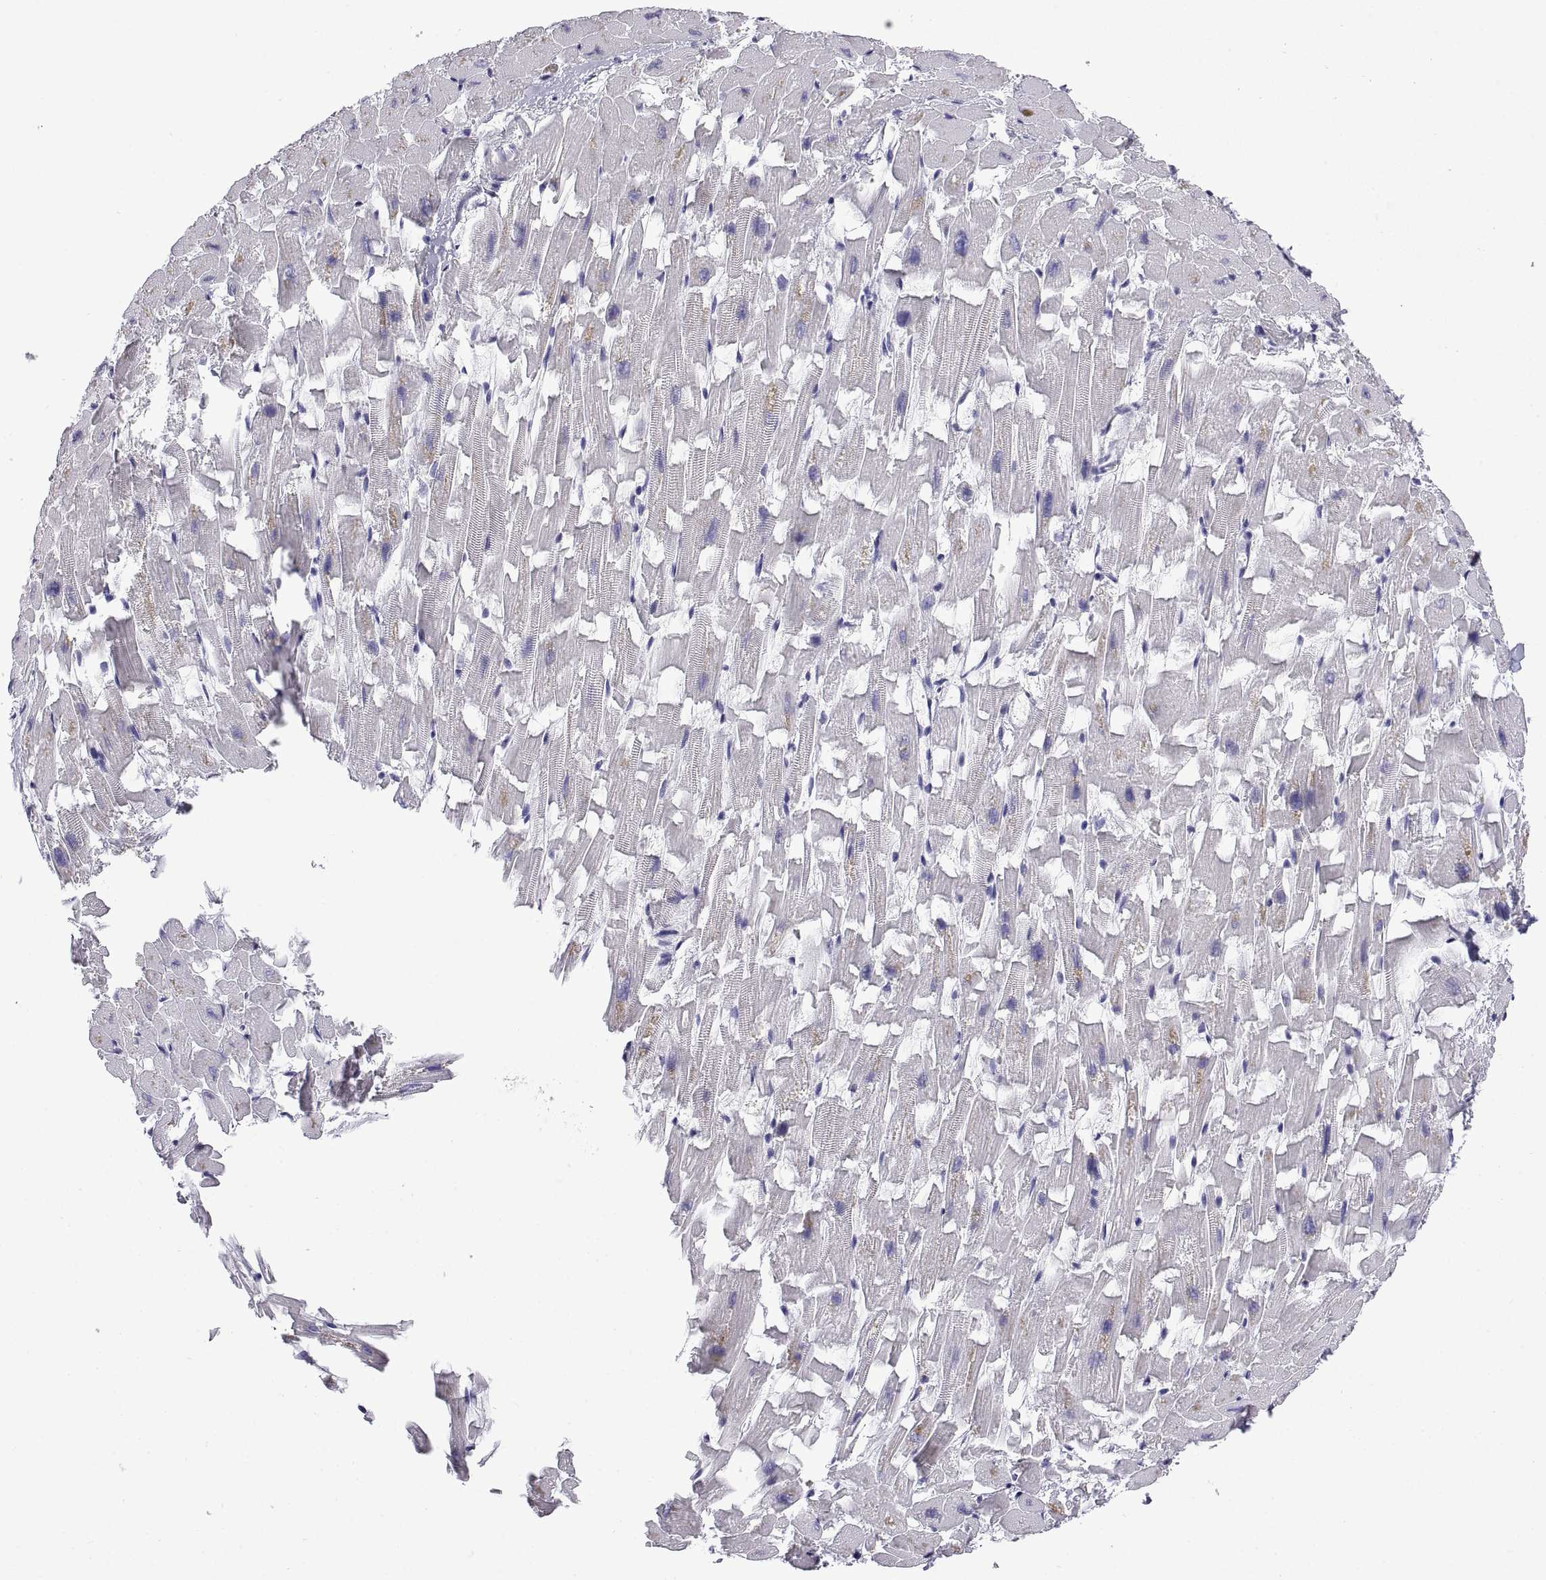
{"staining": {"intensity": "negative", "quantity": "none", "location": "none"}, "tissue": "heart muscle", "cell_type": "Cardiomyocytes", "image_type": "normal", "snomed": [{"axis": "morphology", "description": "Normal tissue, NOS"}, {"axis": "topography", "description": "Heart"}], "caption": "This is an immunohistochemistry (IHC) image of benign heart muscle. There is no staining in cardiomyocytes.", "gene": "CRISP1", "patient": {"sex": "female", "age": 64}}